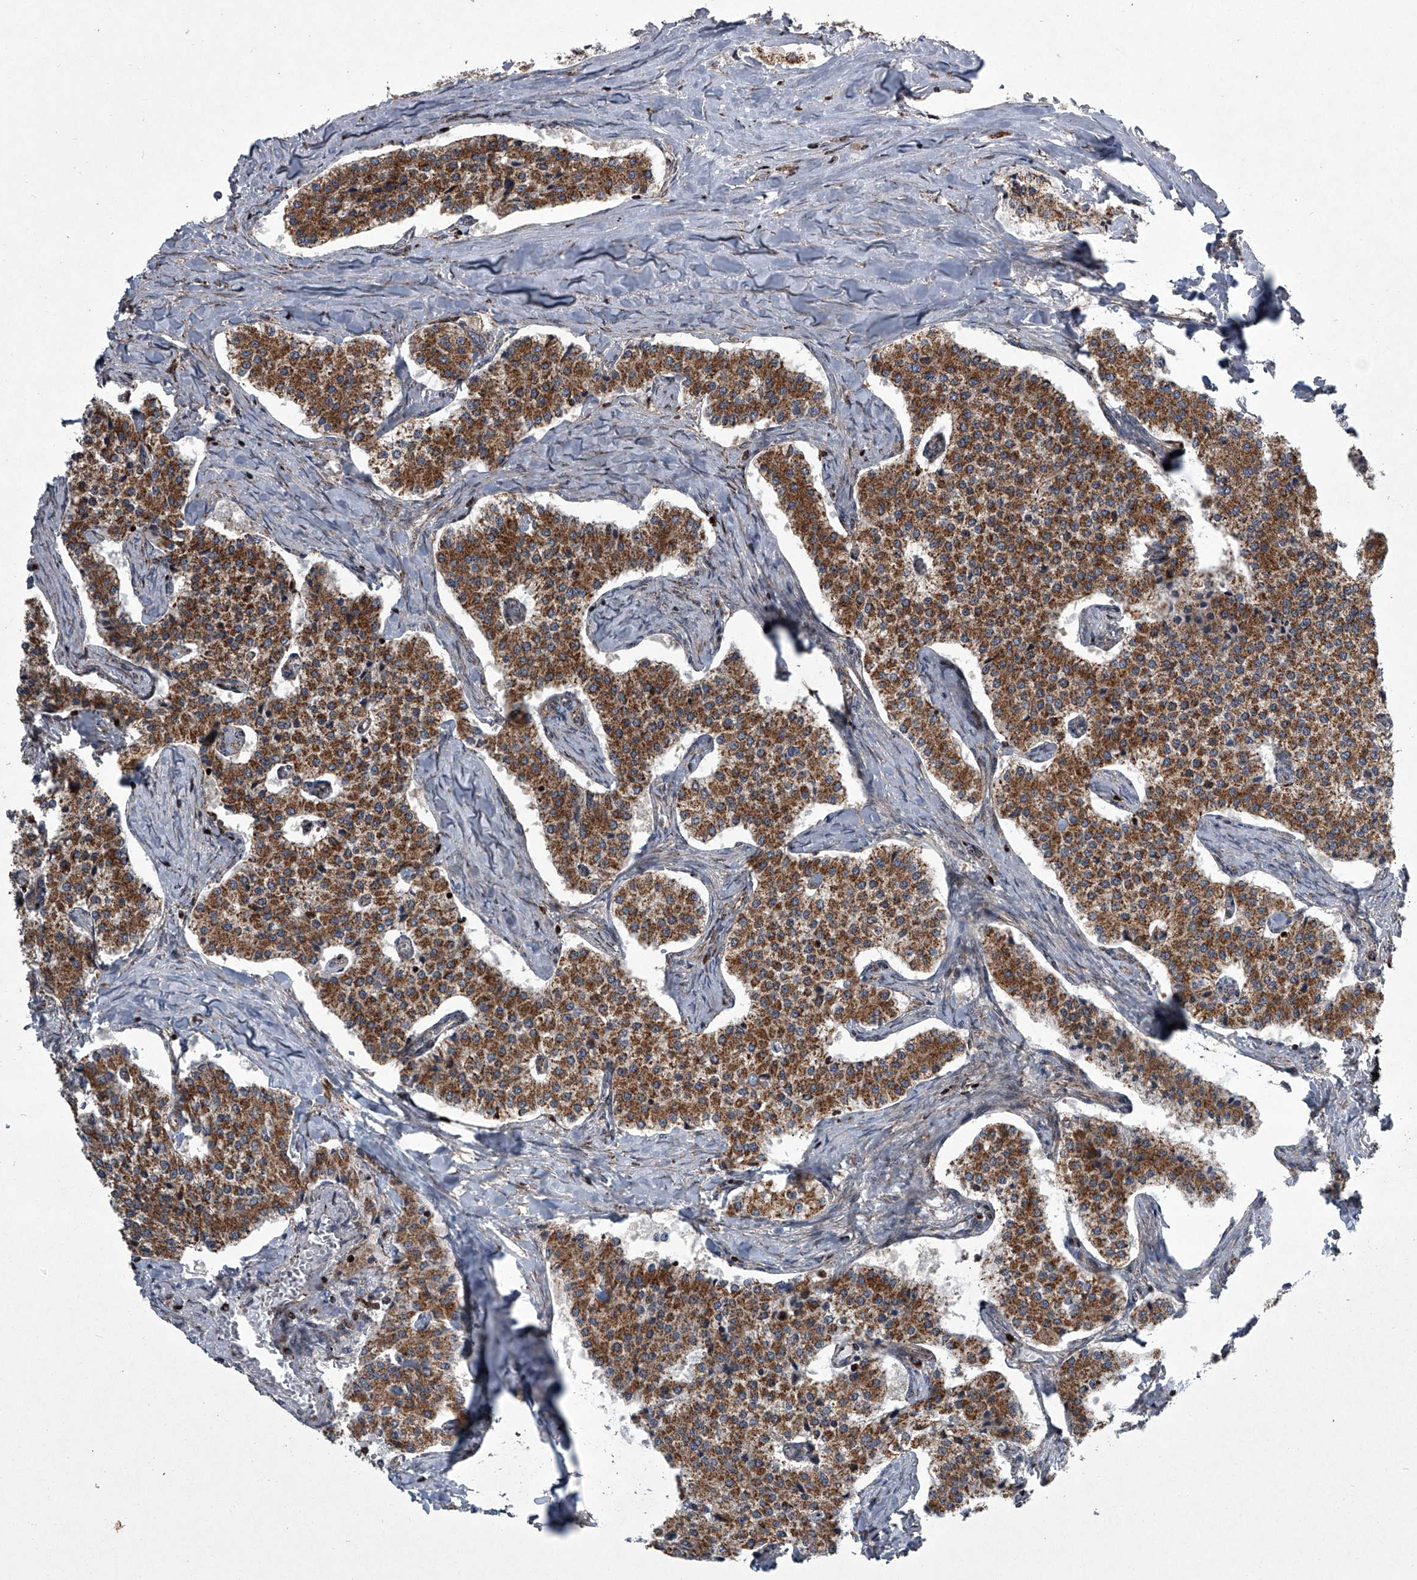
{"staining": {"intensity": "strong", "quantity": ">75%", "location": "cytoplasmic/membranous"}, "tissue": "carcinoid", "cell_type": "Tumor cells", "image_type": "cancer", "snomed": [{"axis": "morphology", "description": "Carcinoid, malignant, NOS"}, {"axis": "topography", "description": "Colon"}], "caption": "Immunohistochemistry (IHC) micrograph of human malignant carcinoid stained for a protein (brown), which demonstrates high levels of strong cytoplasmic/membranous expression in about >75% of tumor cells.", "gene": "STRADA", "patient": {"sex": "female", "age": 52}}